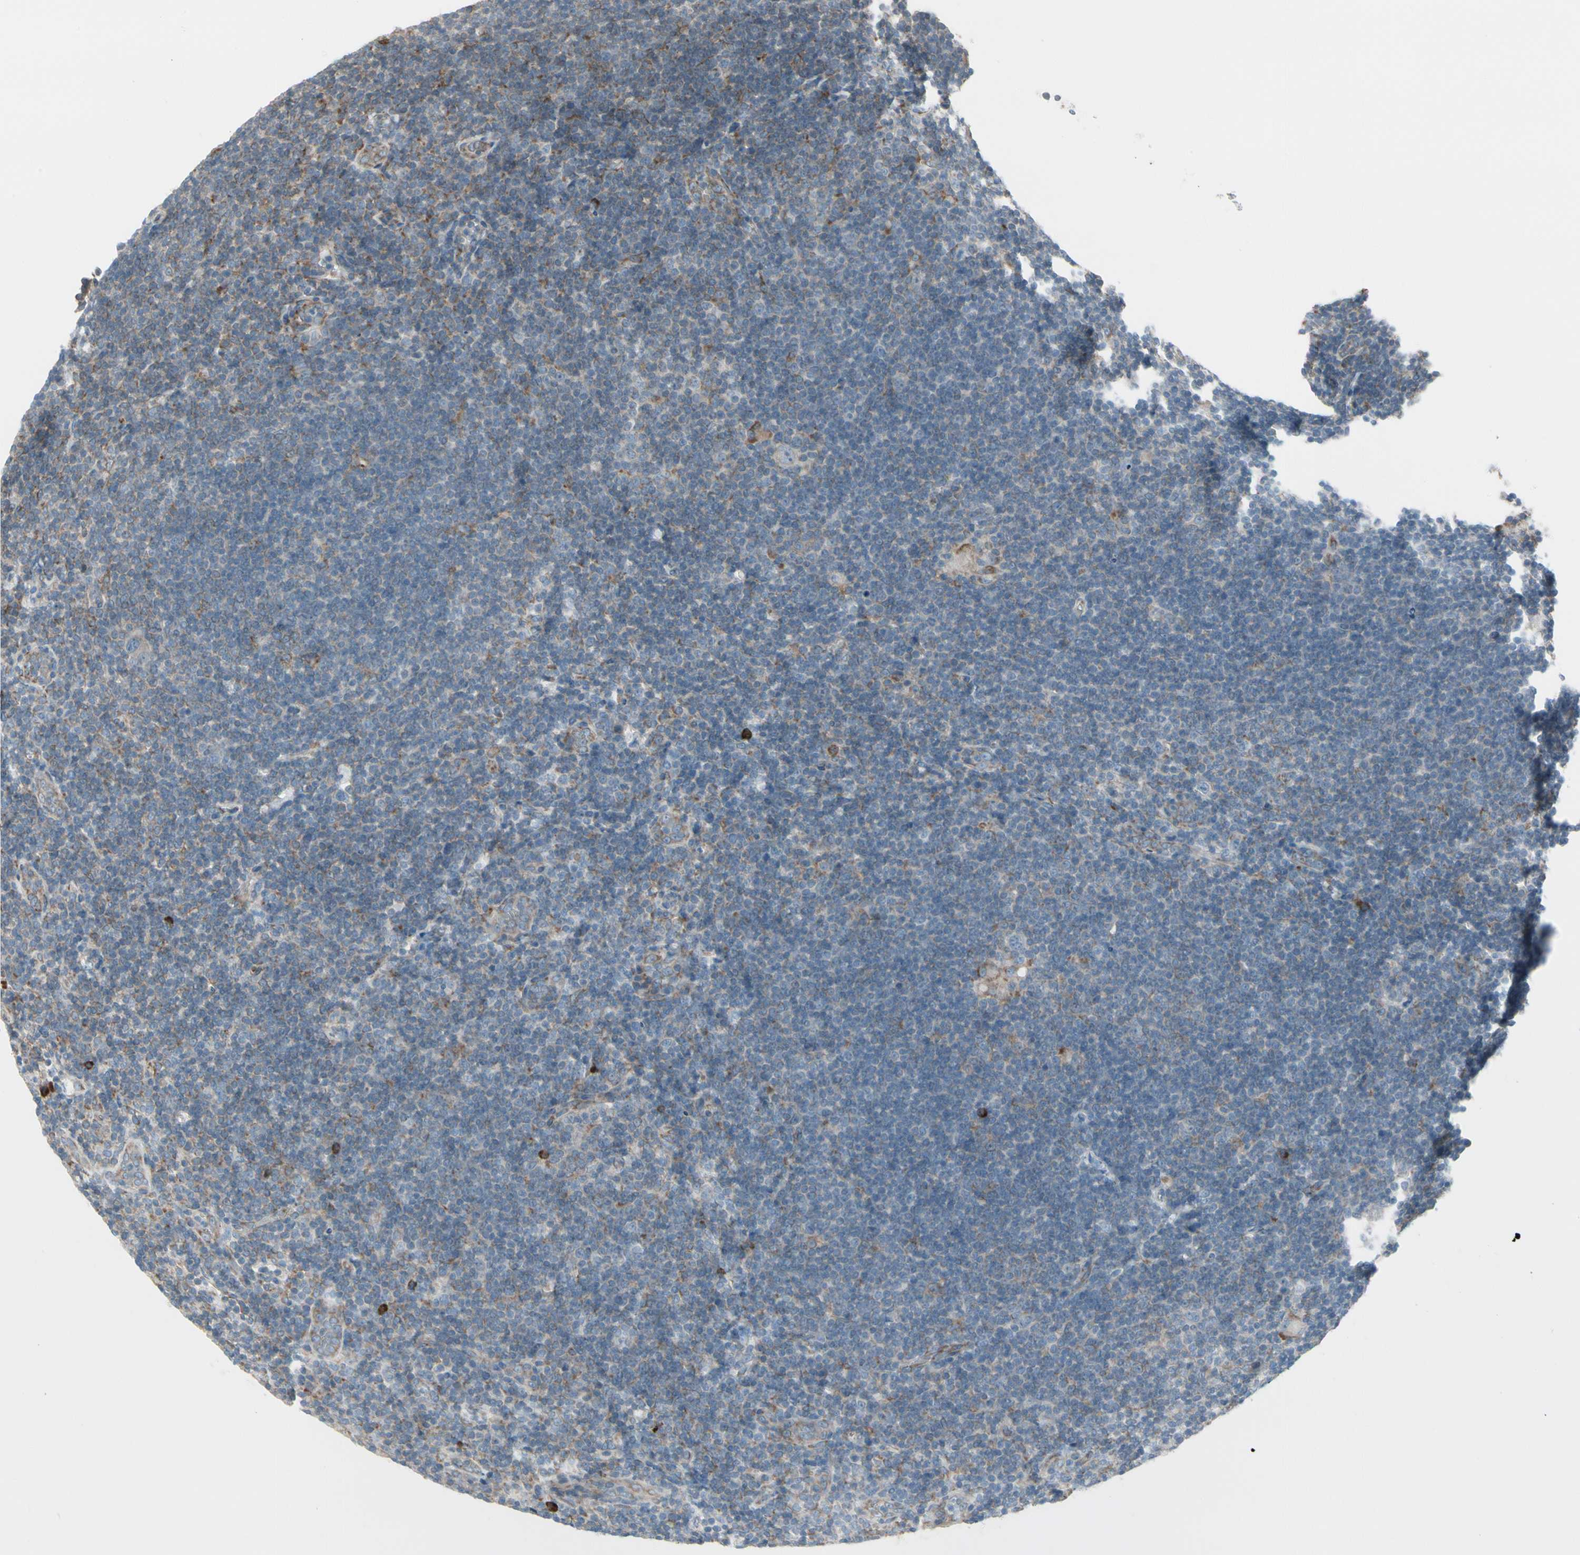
{"staining": {"intensity": "negative", "quantity": "none", "location": "none"}, "tissue": "lymphoma", "cell_type": "Tumor cells", "image_type": "cancer", "snomed": [{"axis": "morphology", "description": "Hodgkin's disease, NOS"}, {"axis": "topography", "description": "Lymph node"}], "caption": "There is no significant positivity in tumor cells of lymphoma.", "gene": "FNDC3A", "patient": {"sex": "female", "age": 57}}